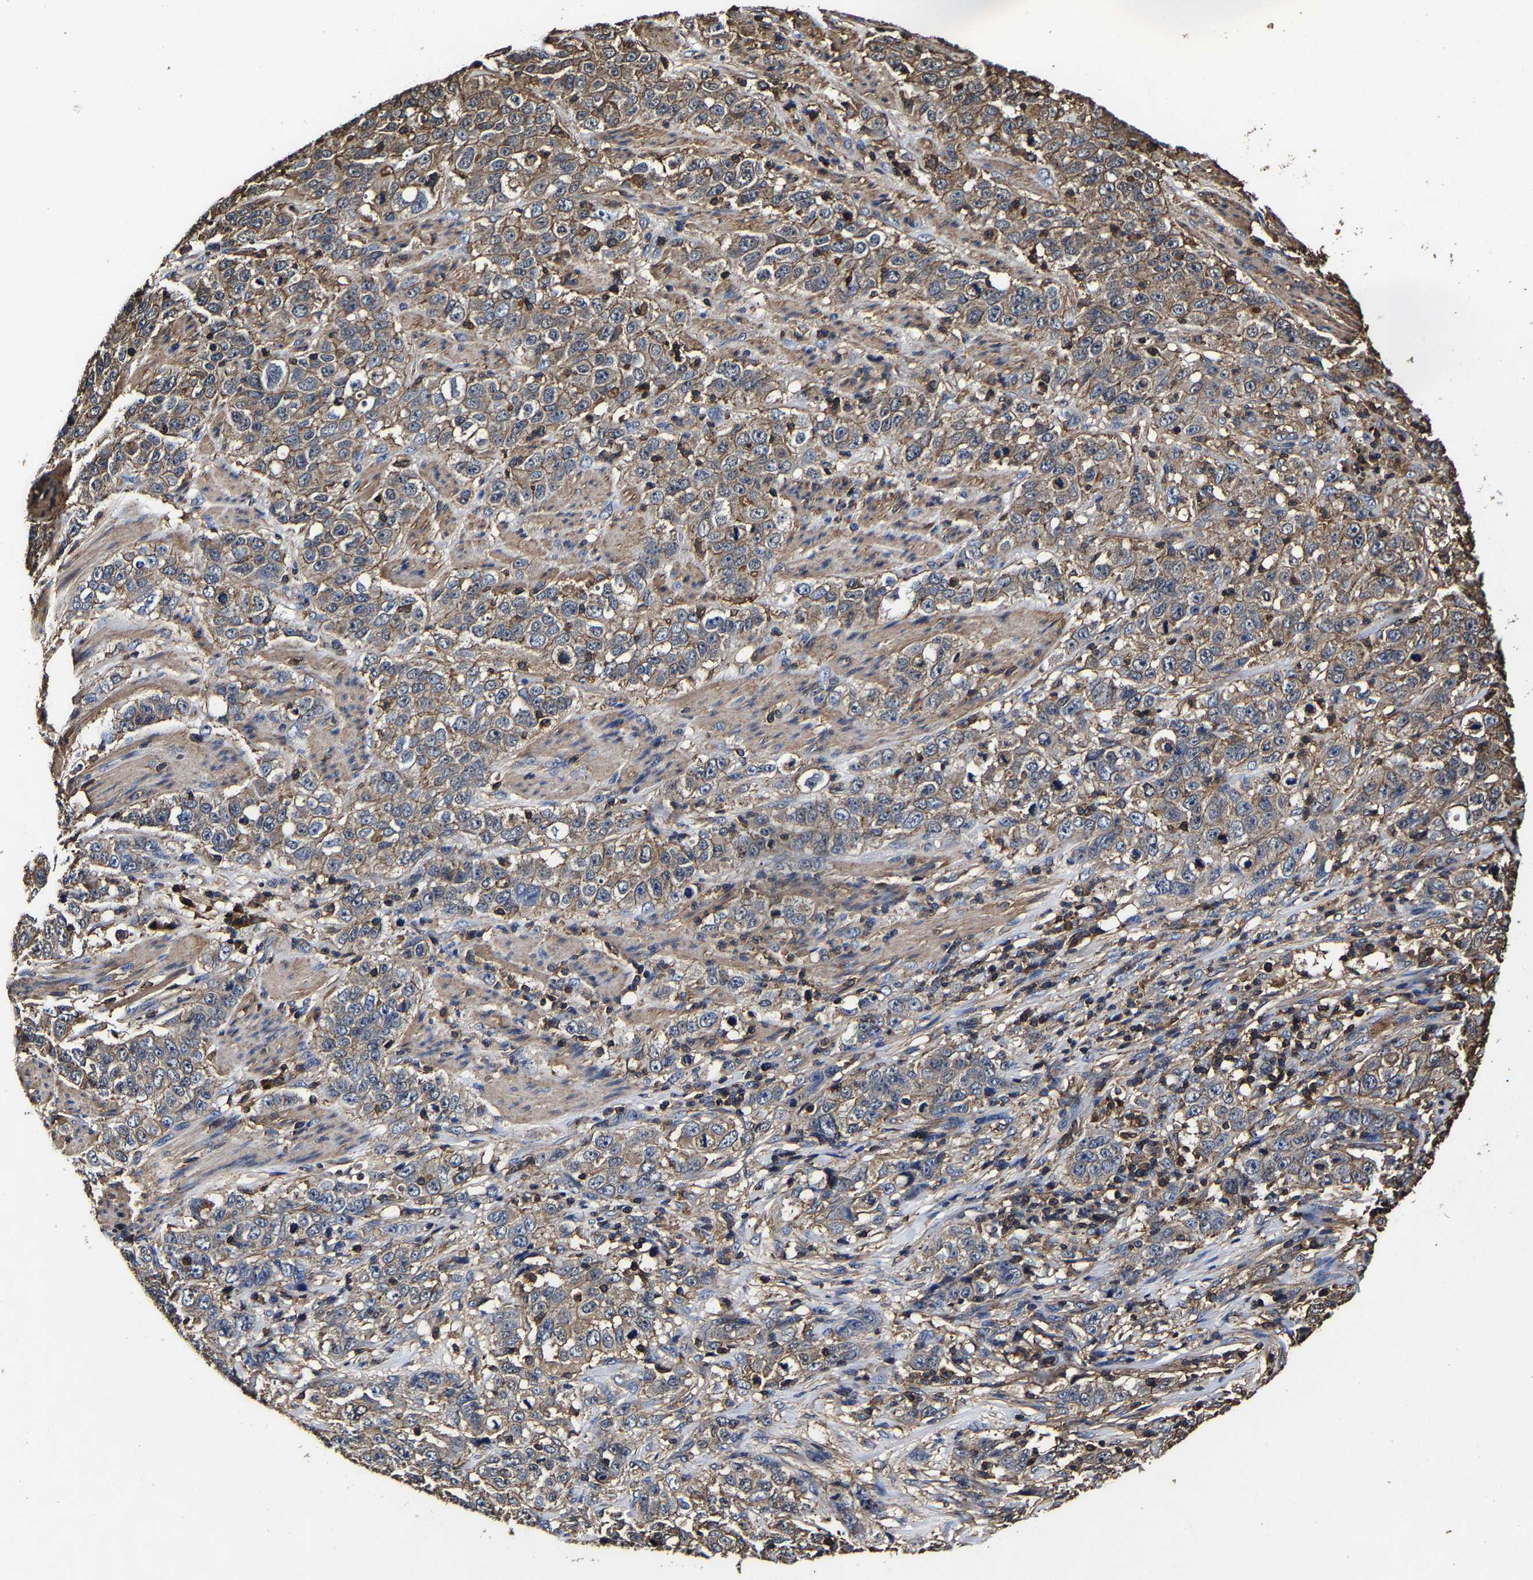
{"staining": {"intensity": "moderate", "quantity": ">75%", "location": "cytoplasmic/membranous"}, "tissue": "stomach cancer", "cell_type": "Tumor cells", "image_type": "cancer", "snomed": [{"axis": "morphology", "description": "Adenocarcinoma, NOS"}, {"axis": "topography", "description": "Stomach"}], "caption": "High-magnification brightfield microscopy of adenocarcinoma (stomach) stained with DAB (brown) and counterstained with hematoxylin (blue). tumor cells exhibit moderate cytoplasmic/membranous staining is identified in about>75% of cells.", "gene": "SSH3", "patient": {"sex": "male", "age": 48}}